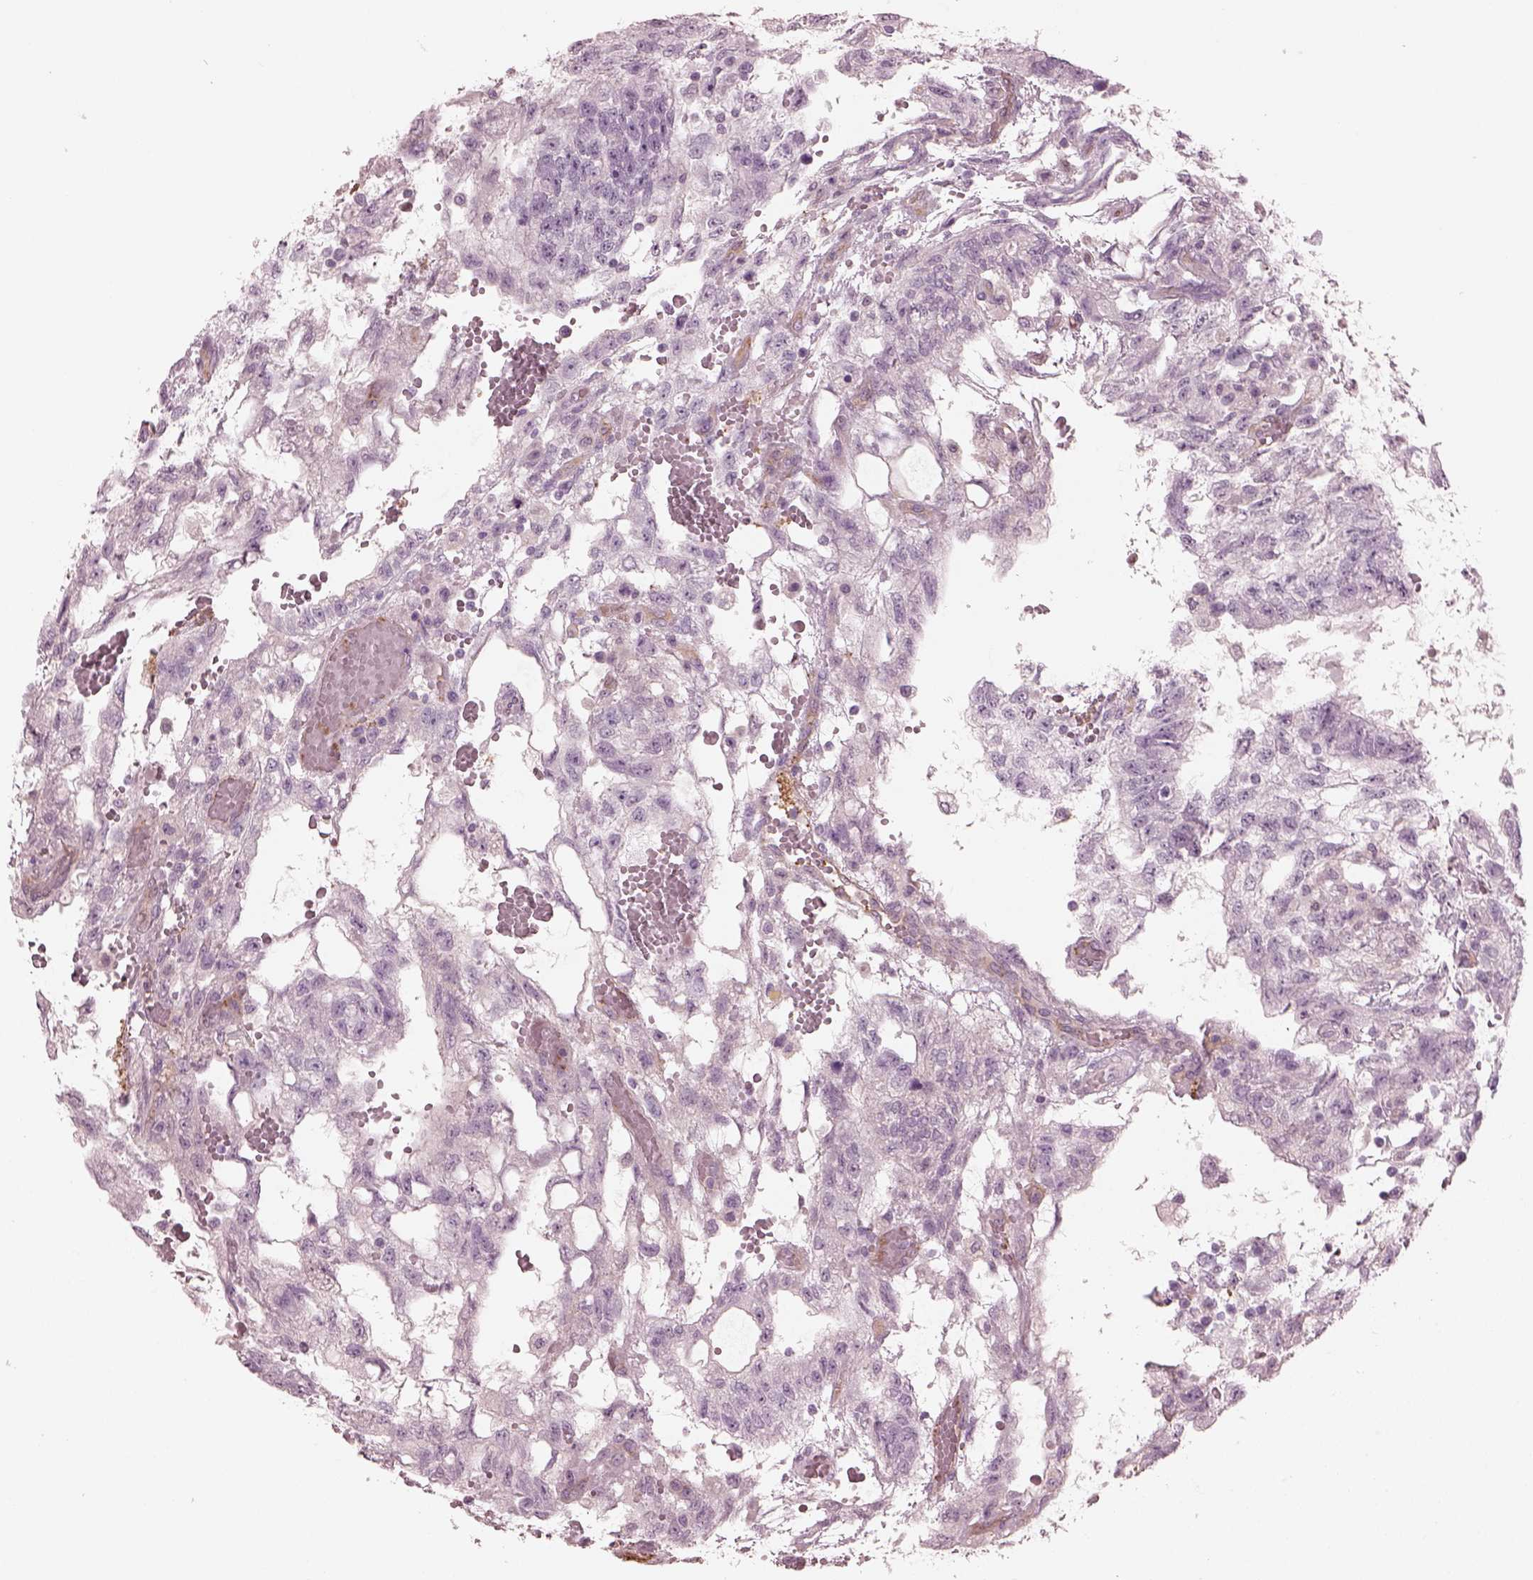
{"staining": {"intensity": "negative", "quantity": "none", "location": "none"}, "tissue": "testis cancer", "cell_type": "Tumor cells", "image_type": "cancer", "snomed": [{"axis": "morphology", "description": "Carcinoma, Embryonal, NOS"}, {"axis": "topography", "description": "Testis"}], "caption": "The immunohistochemistry histopathology image has no significant positivity in tumor cells of embryonal carcinoma (testis) tissue.", "gene": "EIF4E1B", "patient": {"sex": "male", "age": 32}}